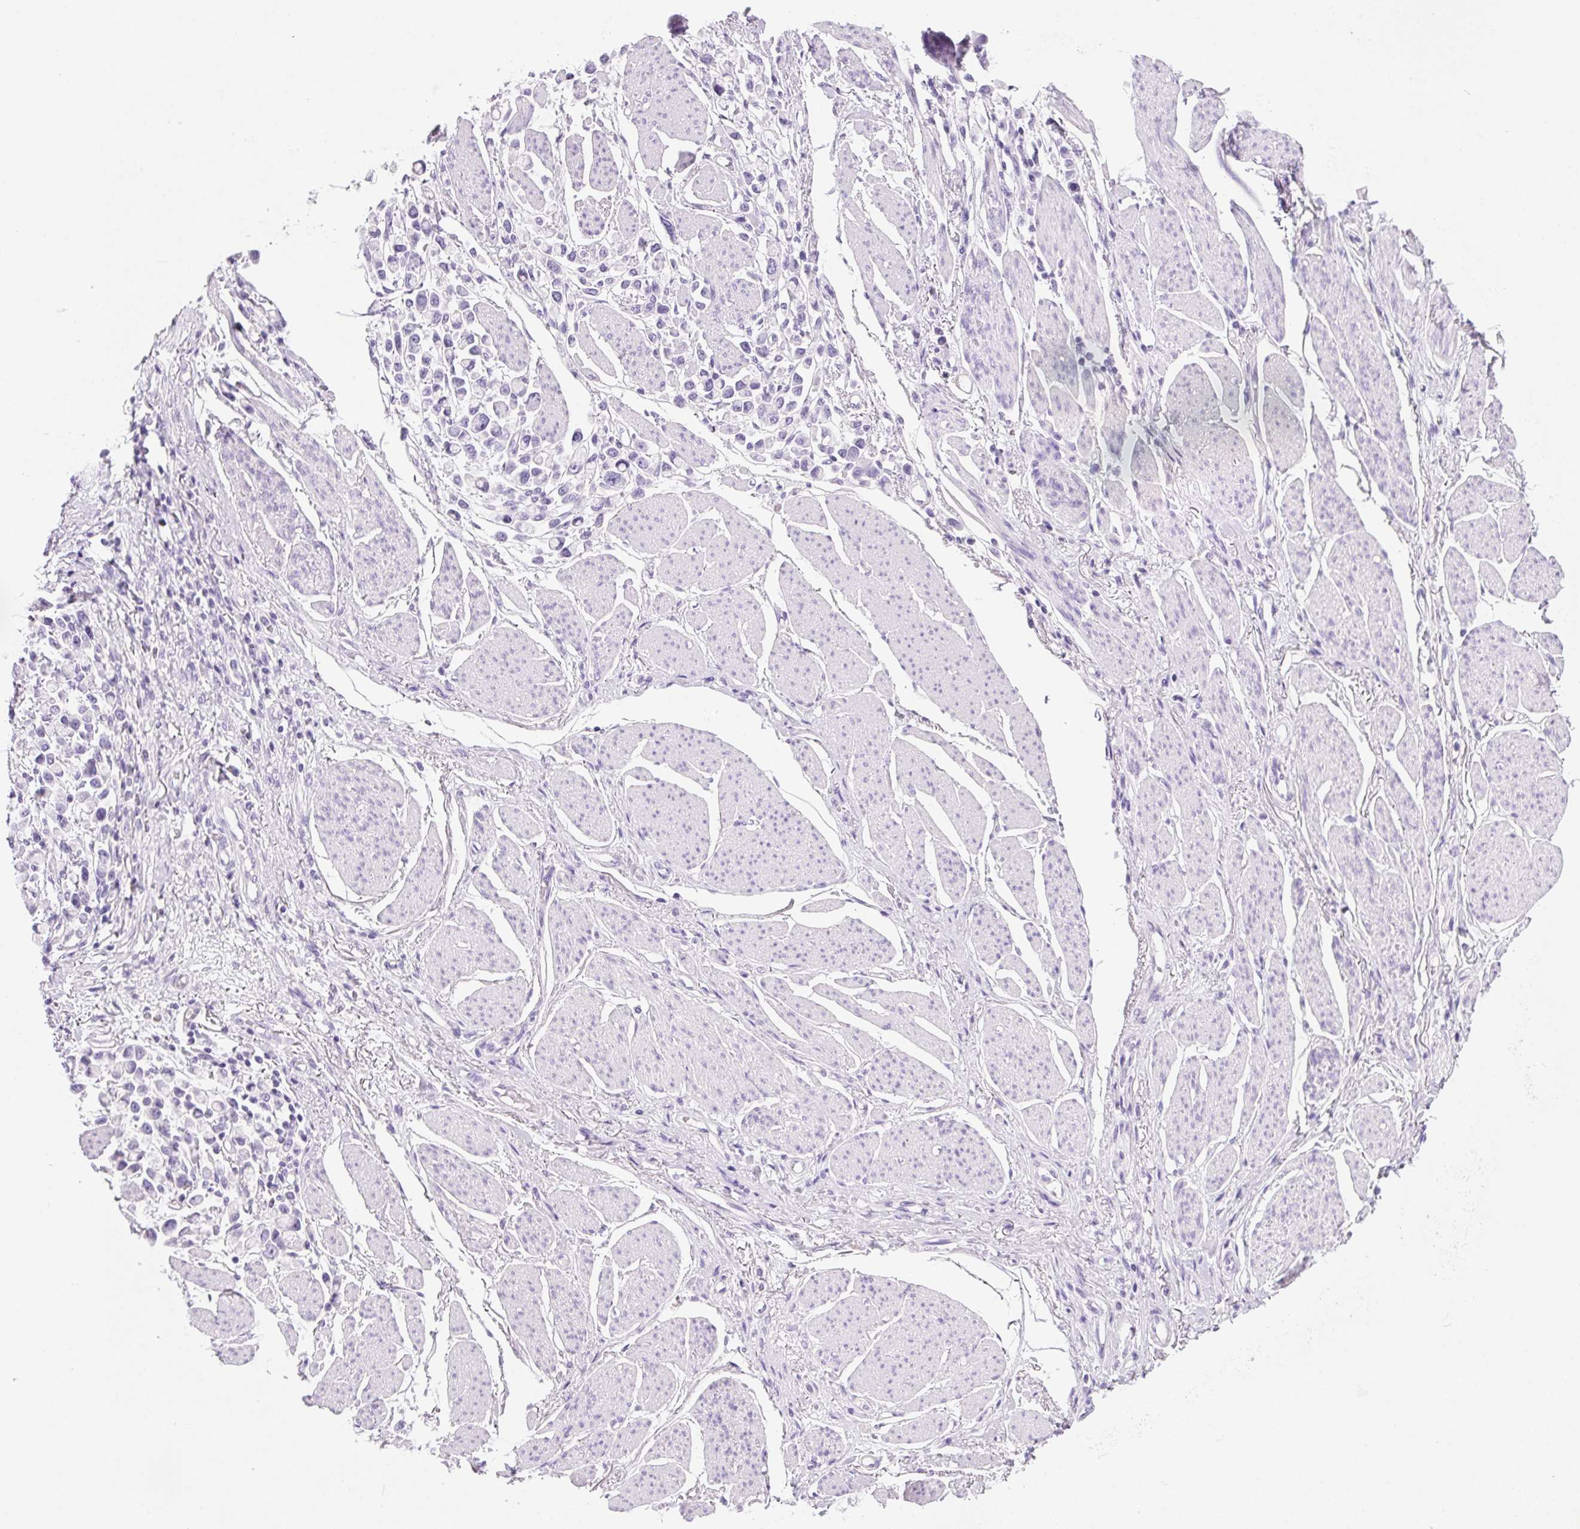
{"staining": {"intensity": "negative", "quantity": "none", "location": "none"}, "tissue": "stomach cancer", "cell_type": "Tumor cells", "image_type": "cancer", "snomed": [{"axis": "morphology", "description": "Adenocarcinoma, NOS"}, {"axis": "topography", "description": "Stomach"}], "caption": "DAB (3,3'-diaminobenzidine) immunohistochemical staining of human adenocarcinoma (stomach) exhibits no significant positivity in tumor cells.", "gene": "PRRT1", "patient": {"sex": "female", "age": 81}}